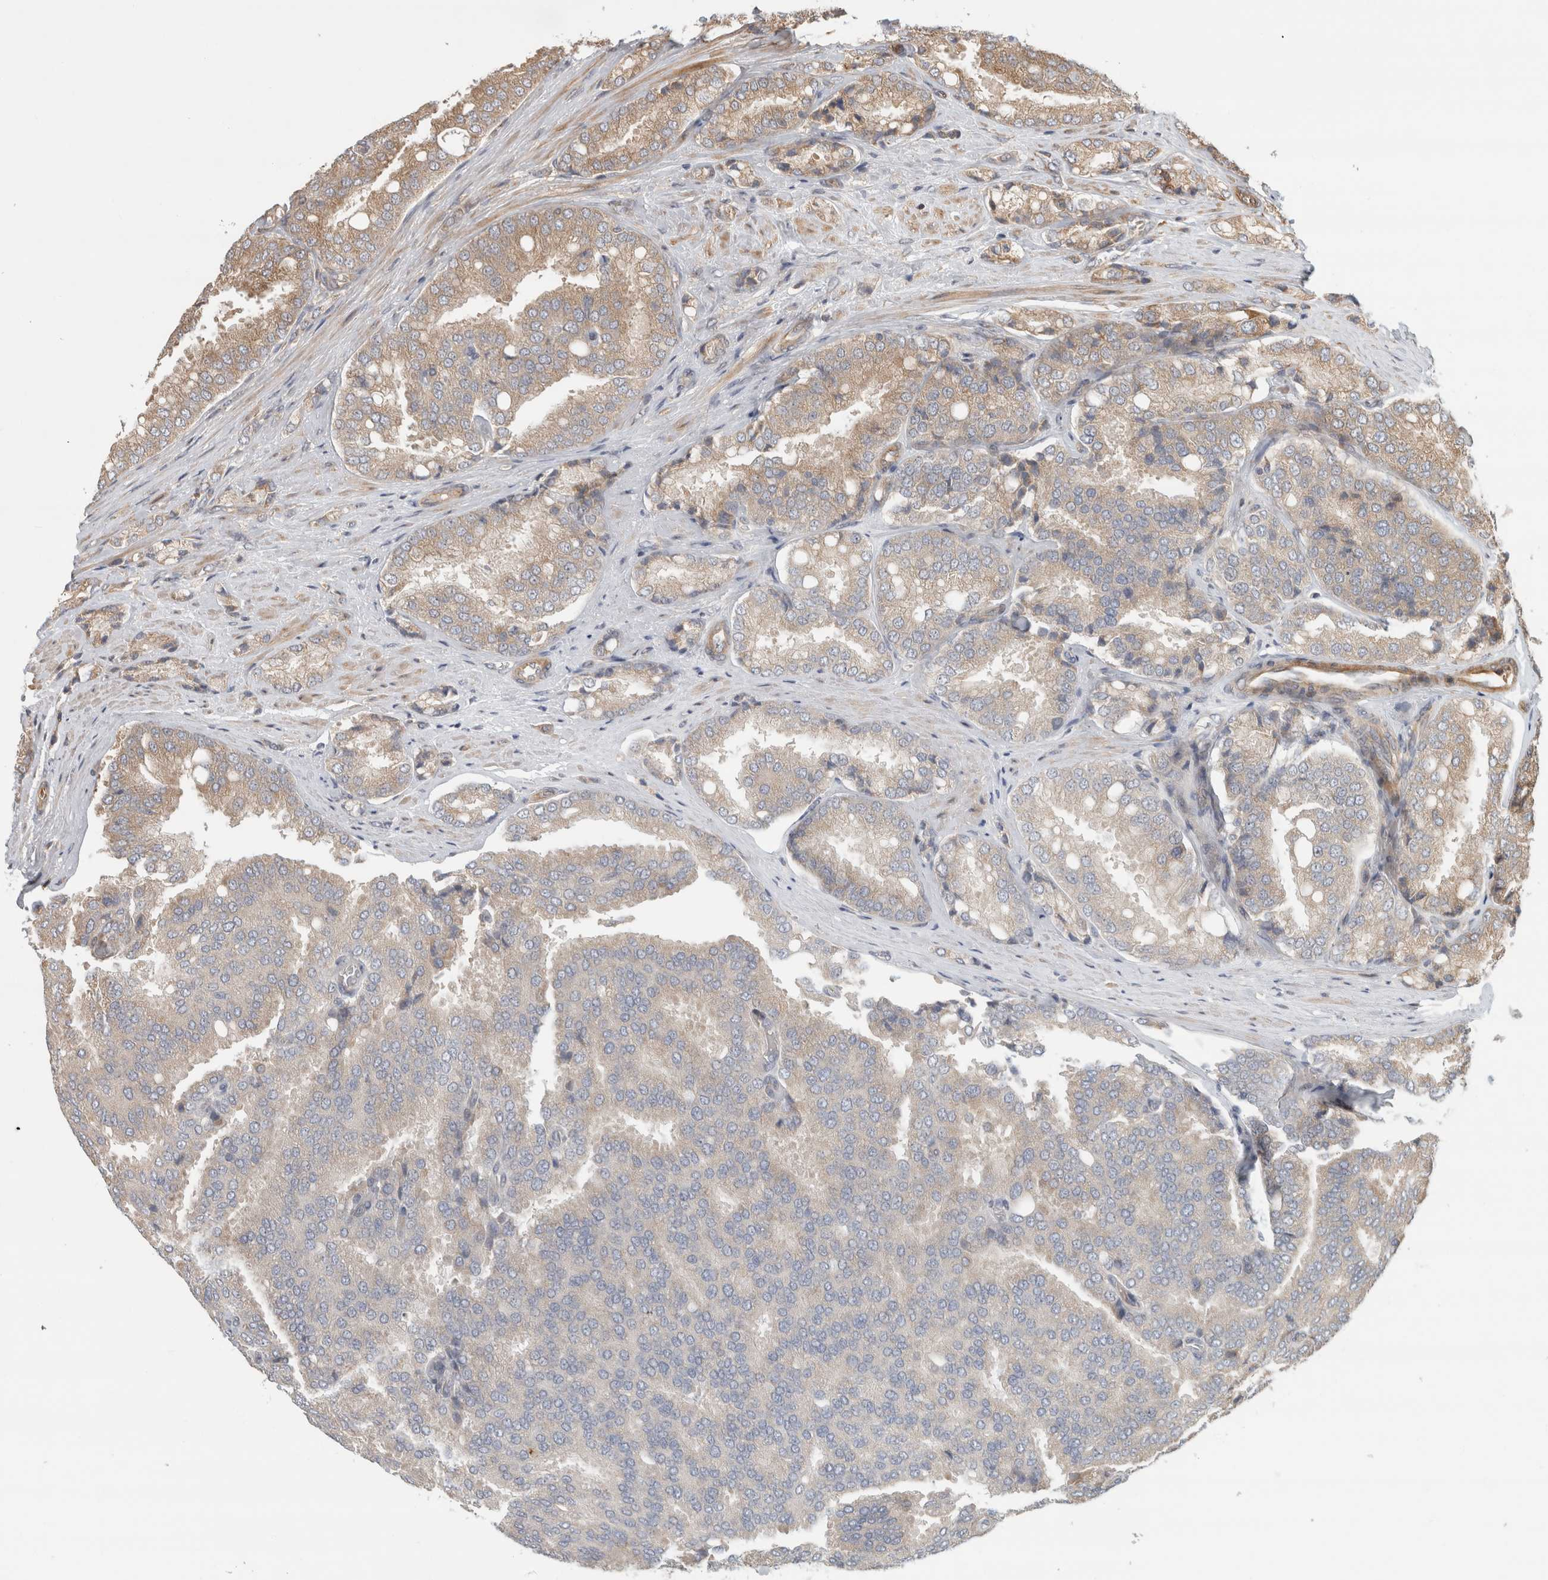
{"staining": {"intensity": "moderate", "quantity": "25%-75%", "location": "cytoplasmic/membranous"}, "tissue": "prostate cancer", "cell_type": "Tumor cells", "image_type": "cancer", "snomed": [{"axis": "morphology", "description": "Adenocarcinoma, High grade"}, {"axis": "topography", "description": "Prostate"}], "caption": "Moderate cytoplasmic/membranous expression for a protein is present in approximately 25%-75% of tumor cells of adenocarcinoma (high-grade) (prostate) using immunohistochemistry.", "gene": "TUBD1", "patient": {"sex": "male", "age": 50}}